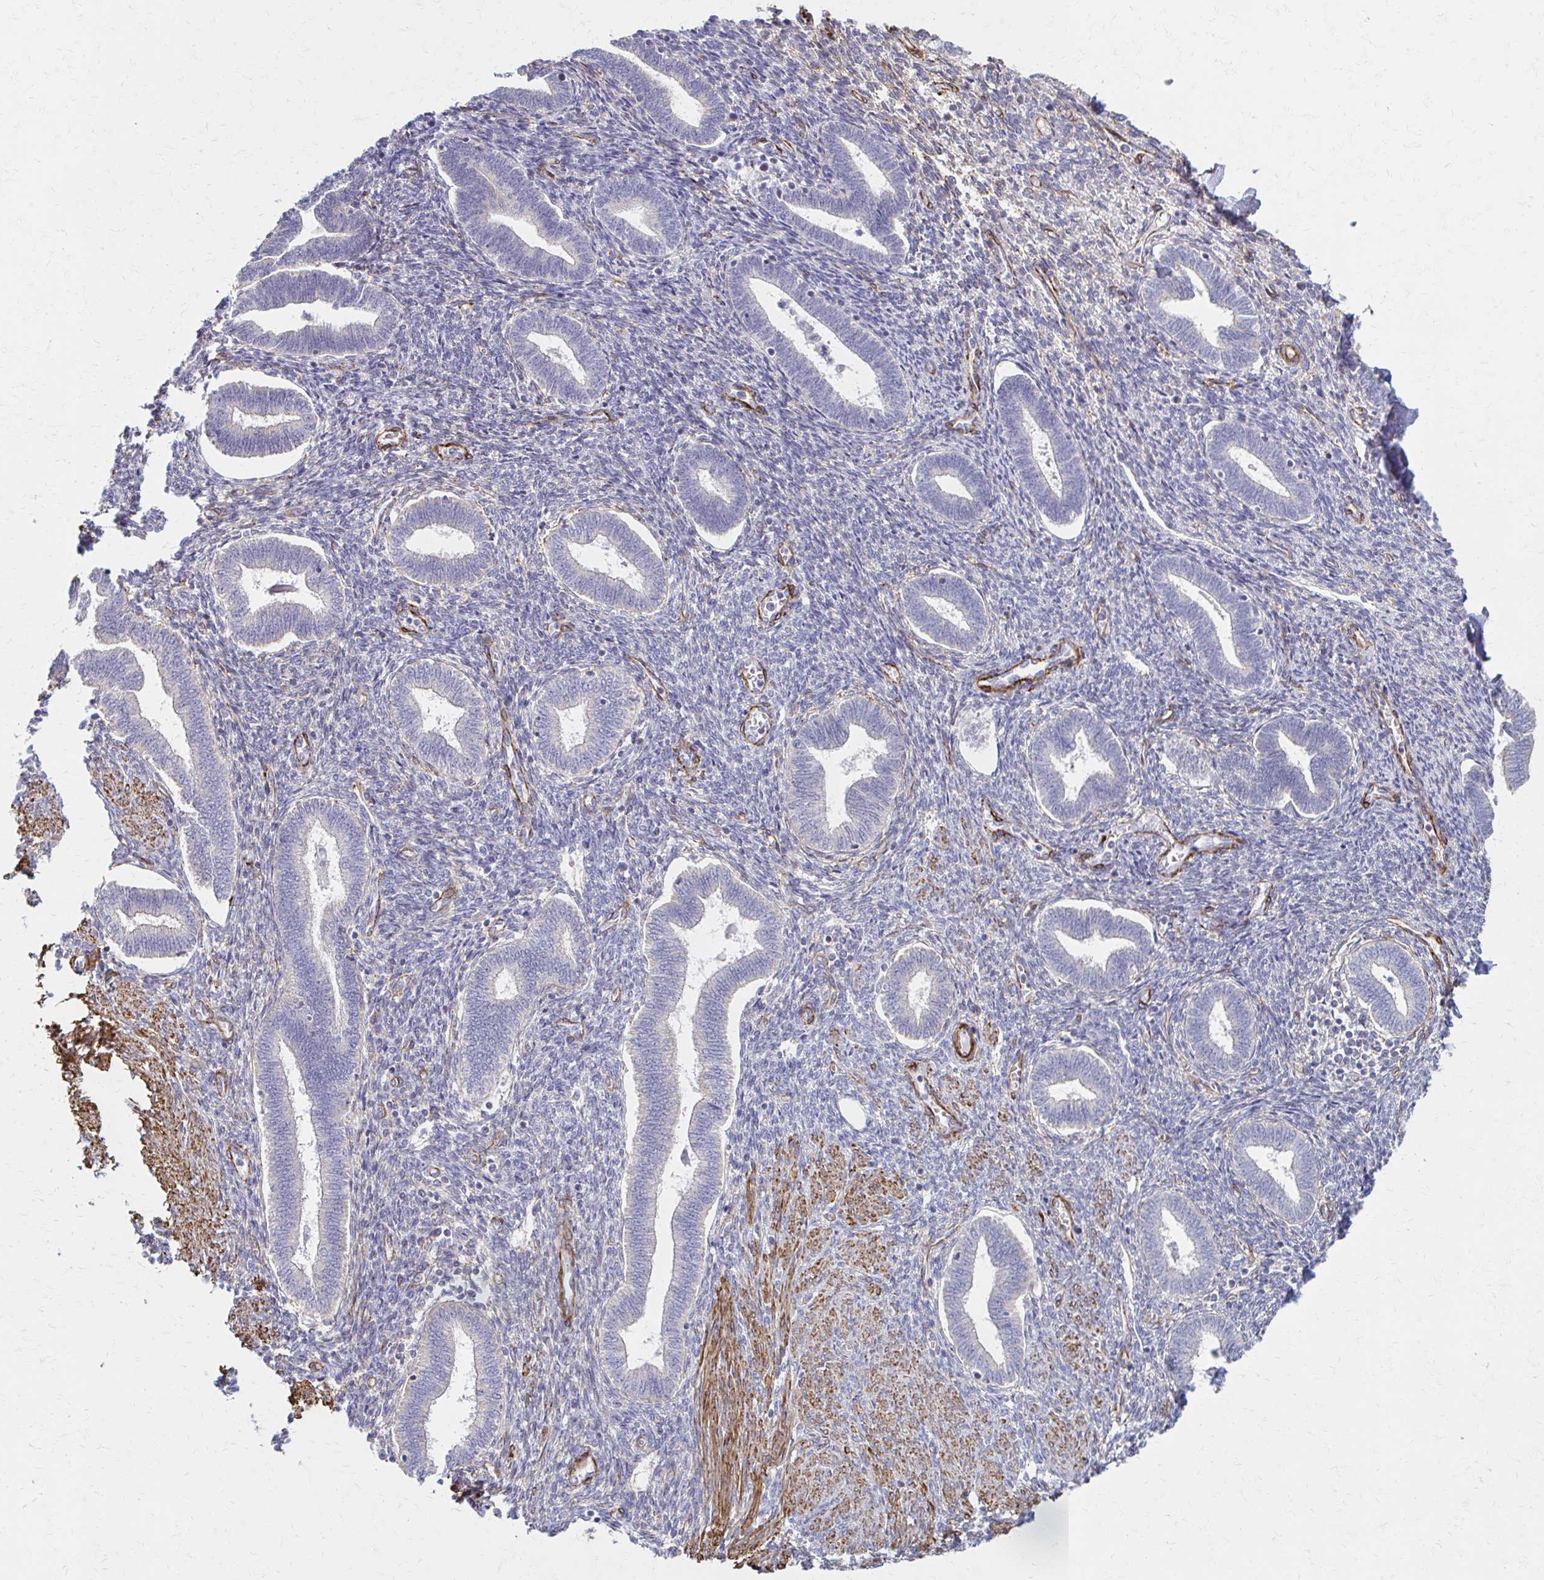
{"staining": {"intensity": "negative", "quantity": "none", "location": "none"}, "tissue": "endometrium", "cell_type": "Cells in endometrial stroma", "image_type": "normal", "snomed": [{"axis": "morphology", "description": "Normal tissue, NOS"}, {"axis": "topography", "description": "Endometrium"}], "caption": "IHC micrograph of benign endometrium stained for a protein (brown), which demonstrates no expression in cells in endometrial stroma.", "gene": "TIMMDC1", "patient": {"sex": "female", "age": 42}}